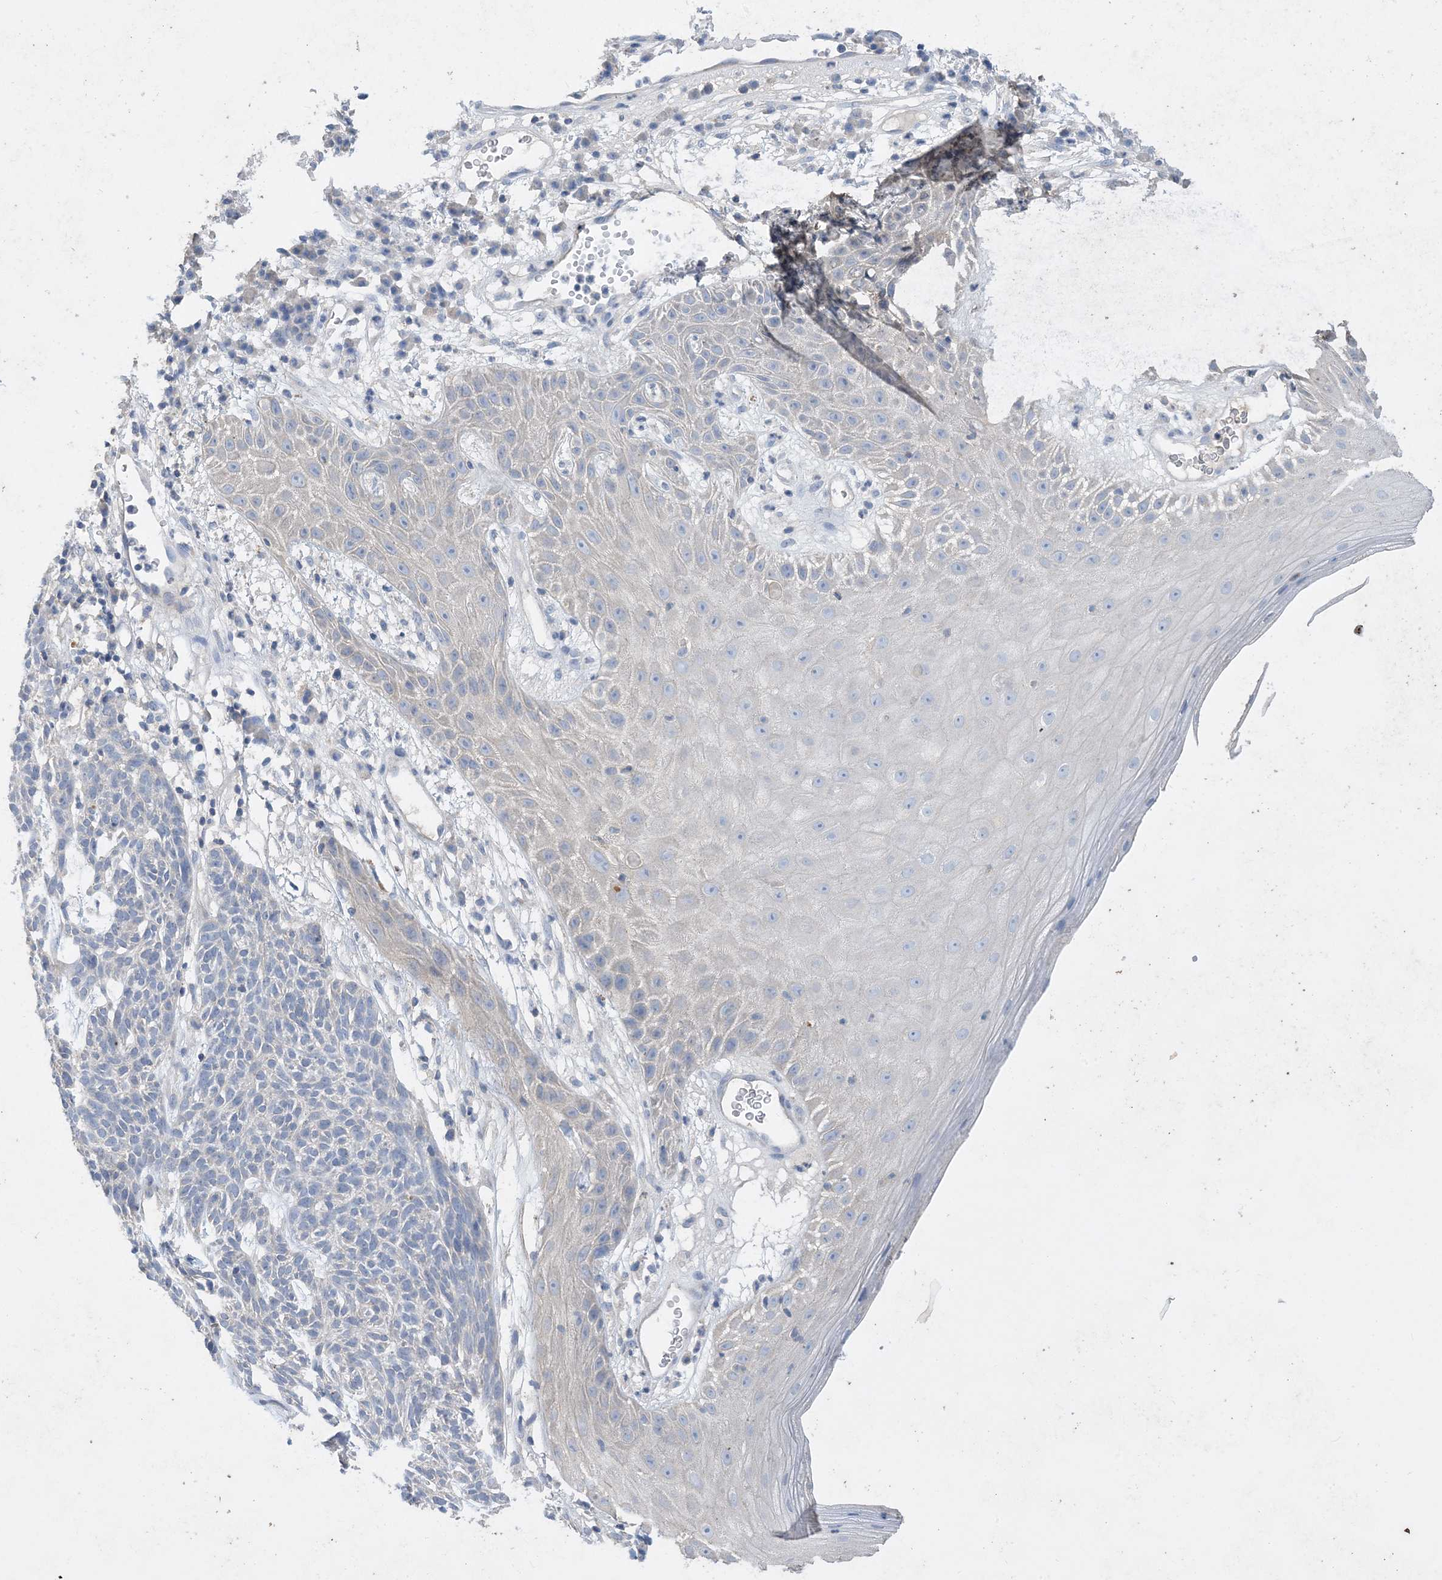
{"staining": {"intensity": "negative", "quantity": "none", "location": "none"}, "tissue": "skin cancer", "cell_type": "Tumor cells", "image_type": "cancer", "snomed": [{"axis": "morphology", "description": "Squamous cell carcinoma, NOS"}, {"axis": "topography", "description": "Skin"}], "caption": "Immunohistochemical staining of skin squamous cell carcinoma reveals no significant positivity in tumor cells.", "gene": "KPRP", "patient": {"sex": "female", "age": 90}}